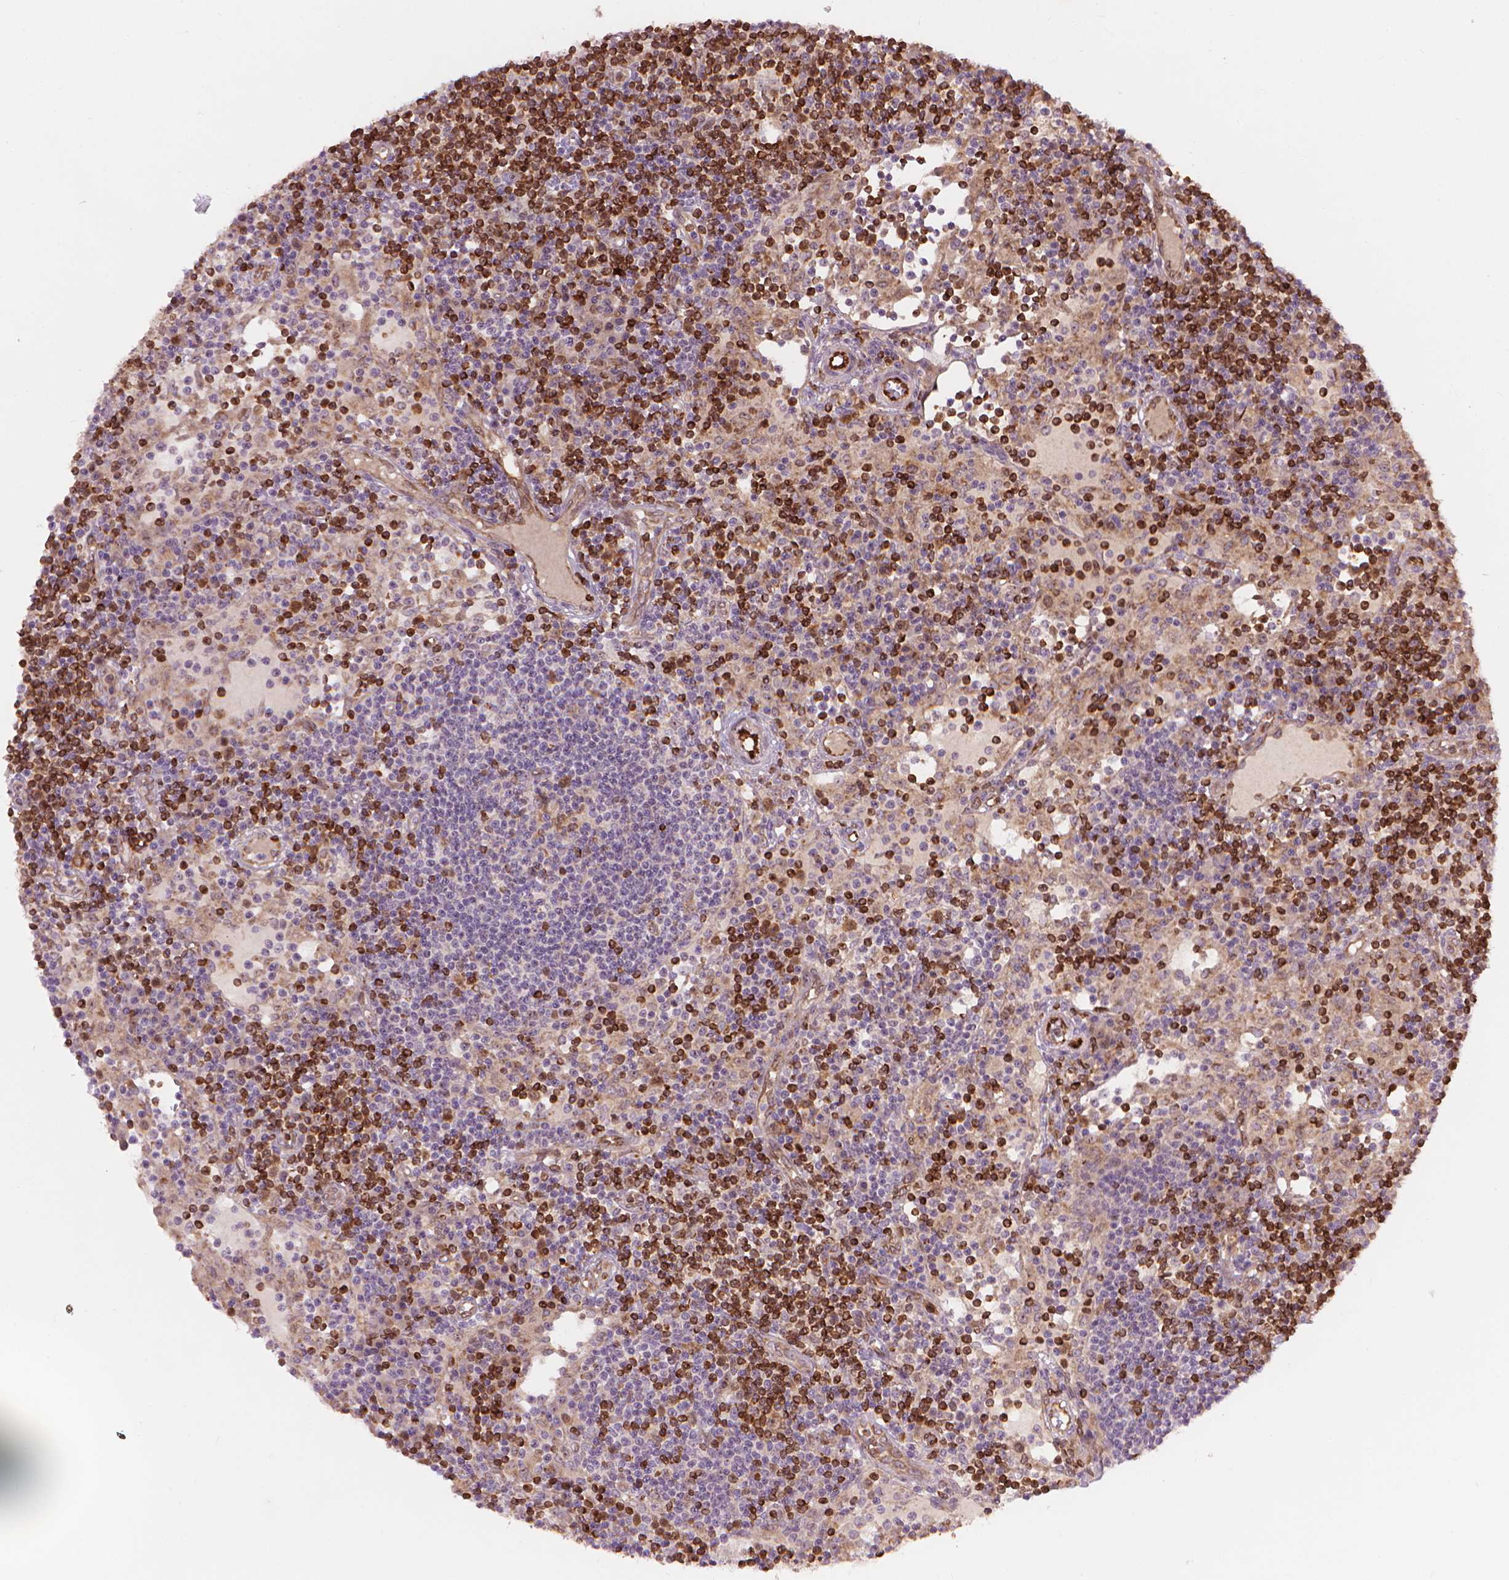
{"staining": {"intensity": "moderate", "quantity": ">75%", "location": "cytoplasmic/membranous,nuclear"}, "tissue": "lymph node", "cell_type": "Germinal center cells", "image_type": "normal", "snomed": [{"axis": "morphology", "description": "Normal tissue, NOS"}, {"axis": "topography", "description": "Lymph node"}], "caption": "High-magnification brightfield microscopy of unremarkable lymph node stained with DAB (3,3'-diaminobenzidine) (brown) and counterstained with hematoxylin (blue). germinal center cells exhibit moderate cytoplasmic/membranous,nuclear positivity is identified in approximately>75% of cells.", "gene": "SMC2", "patient": {"sex": "female", "age": 72}}